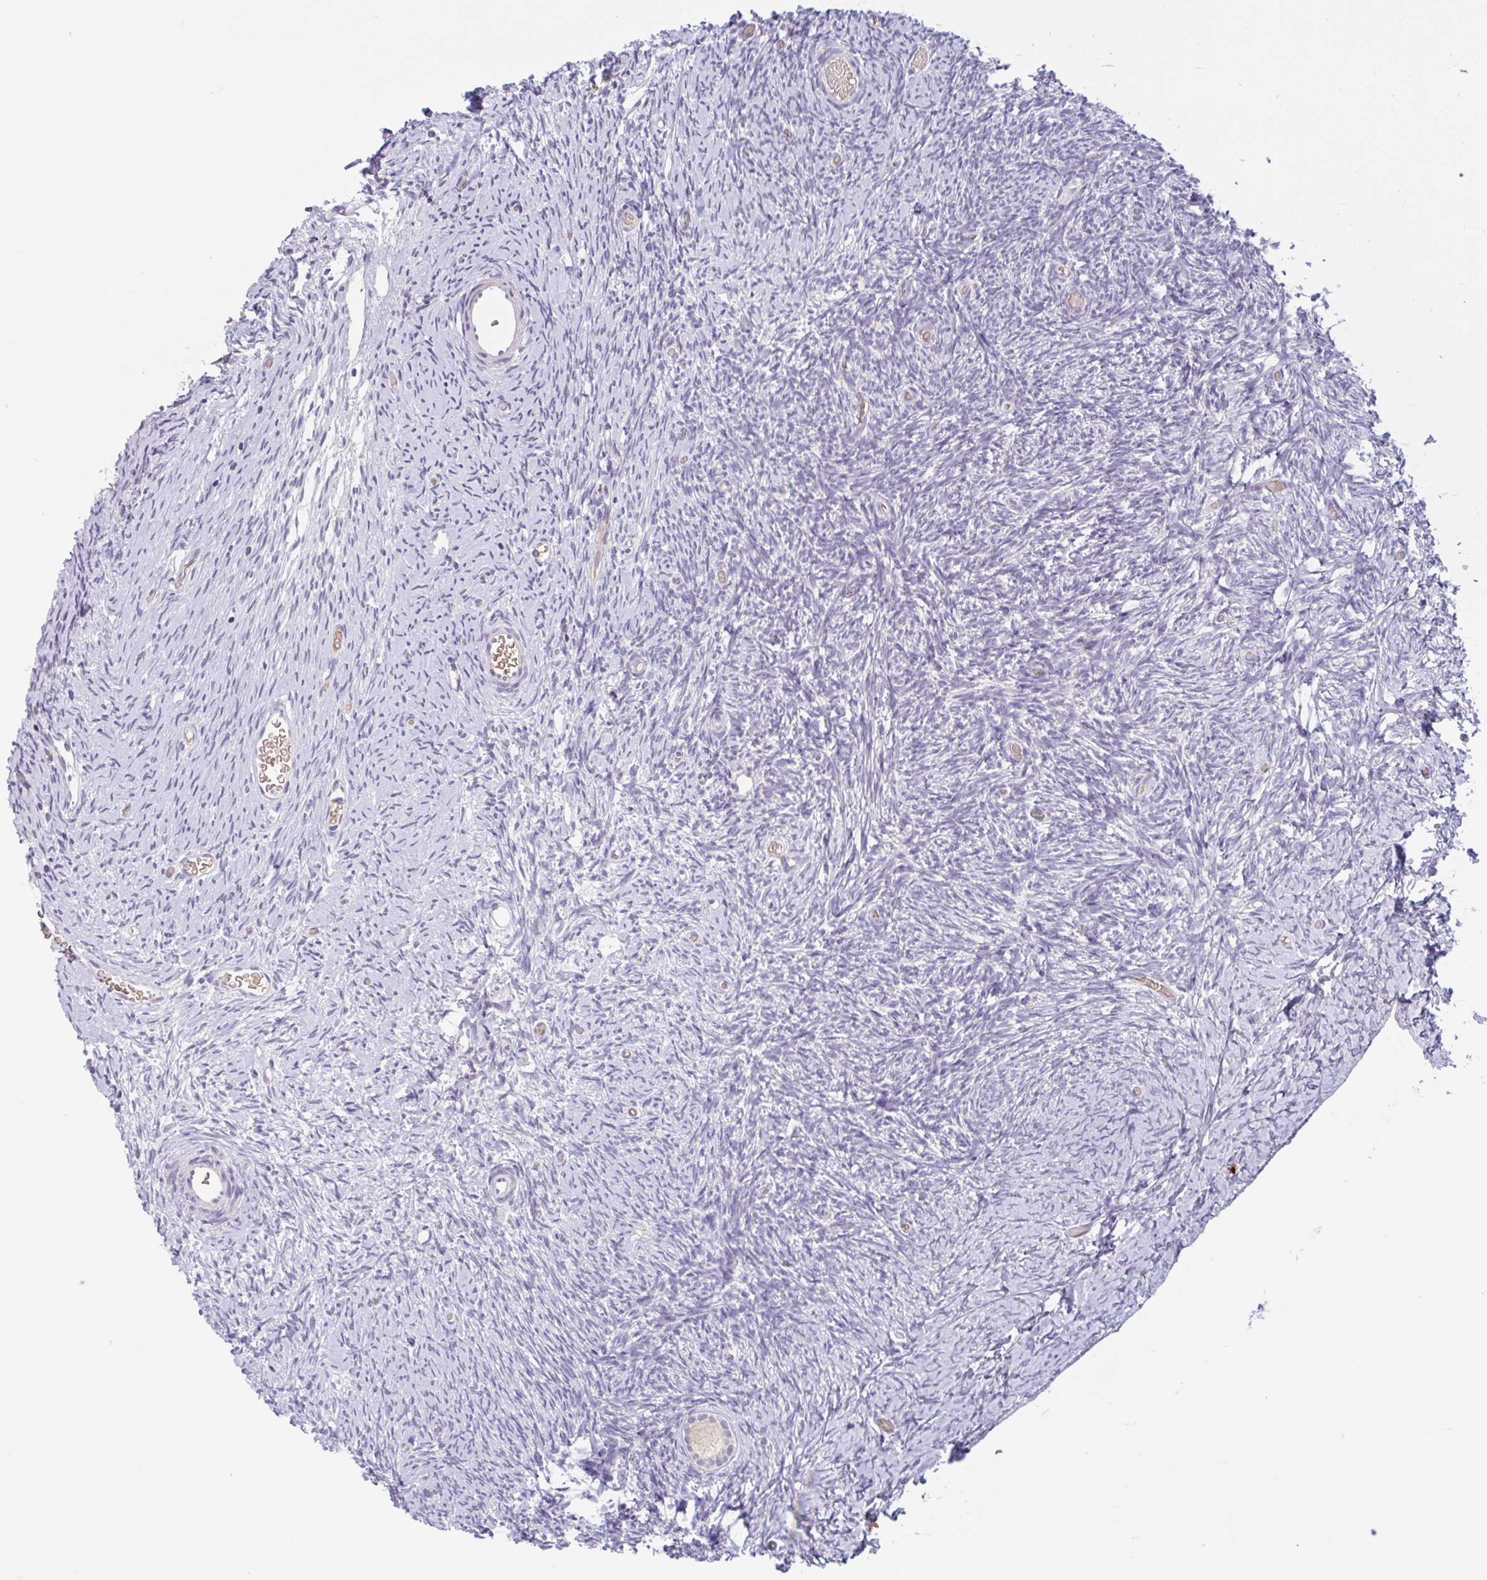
{"staining": {"intensity": "weak", "quantity": ">75%", "location": "cytoplasmic/membranous"}, "tissue": "ovary", "cell_type": "Follicle cells", "image_type": "normal", "snomed": [{"axis": "morphology", "description": "Normal tissue, NOS"}, {"axis": "topography", "description": "Ovary"}], "caption": "A high-resolution image shows IHC staining of unremarkable ovary, which exhibits weak cytoplasmic/membranous staining in about >75% of follicle cells.", "gene": "RHAG", "patient": {"sex": "female", "age": 39}}